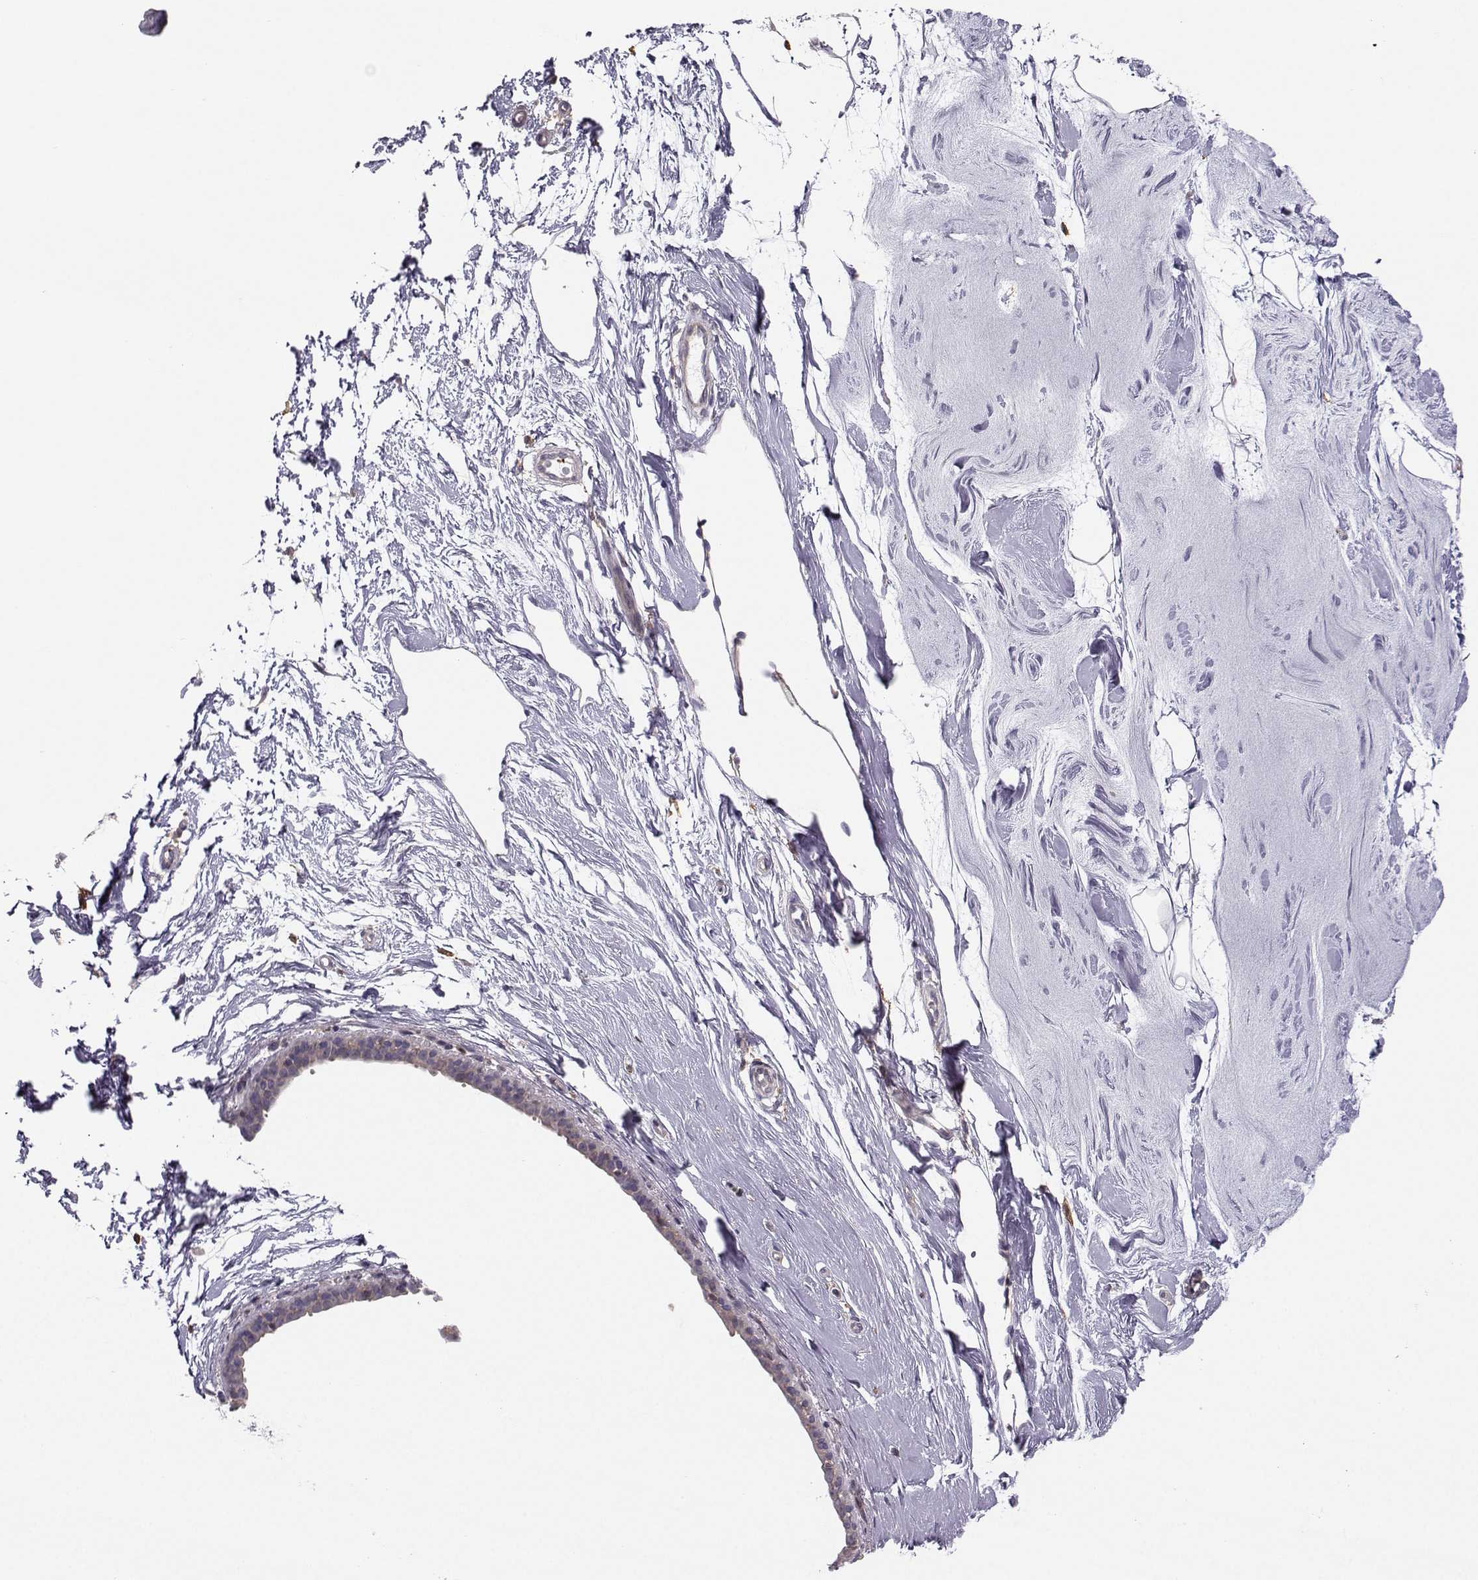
{"staining": {"intensity": "negative", "quantity": "none", "location": "none"}, "tissue": "breast", "cell_type": "Adipocytes", "image_type": "normal", "snomed": [{"axis": "morphology", "description": "Normal tissue, NOS"}, {"axis": "topography", "description": "Breast"}], "caption": "Adipocytes are negative for brown protein staining in unremarkable breast. Nuclei are stained in blue.", "gene": "ASB16", "patient": {"sex": "female", "age": 49}}